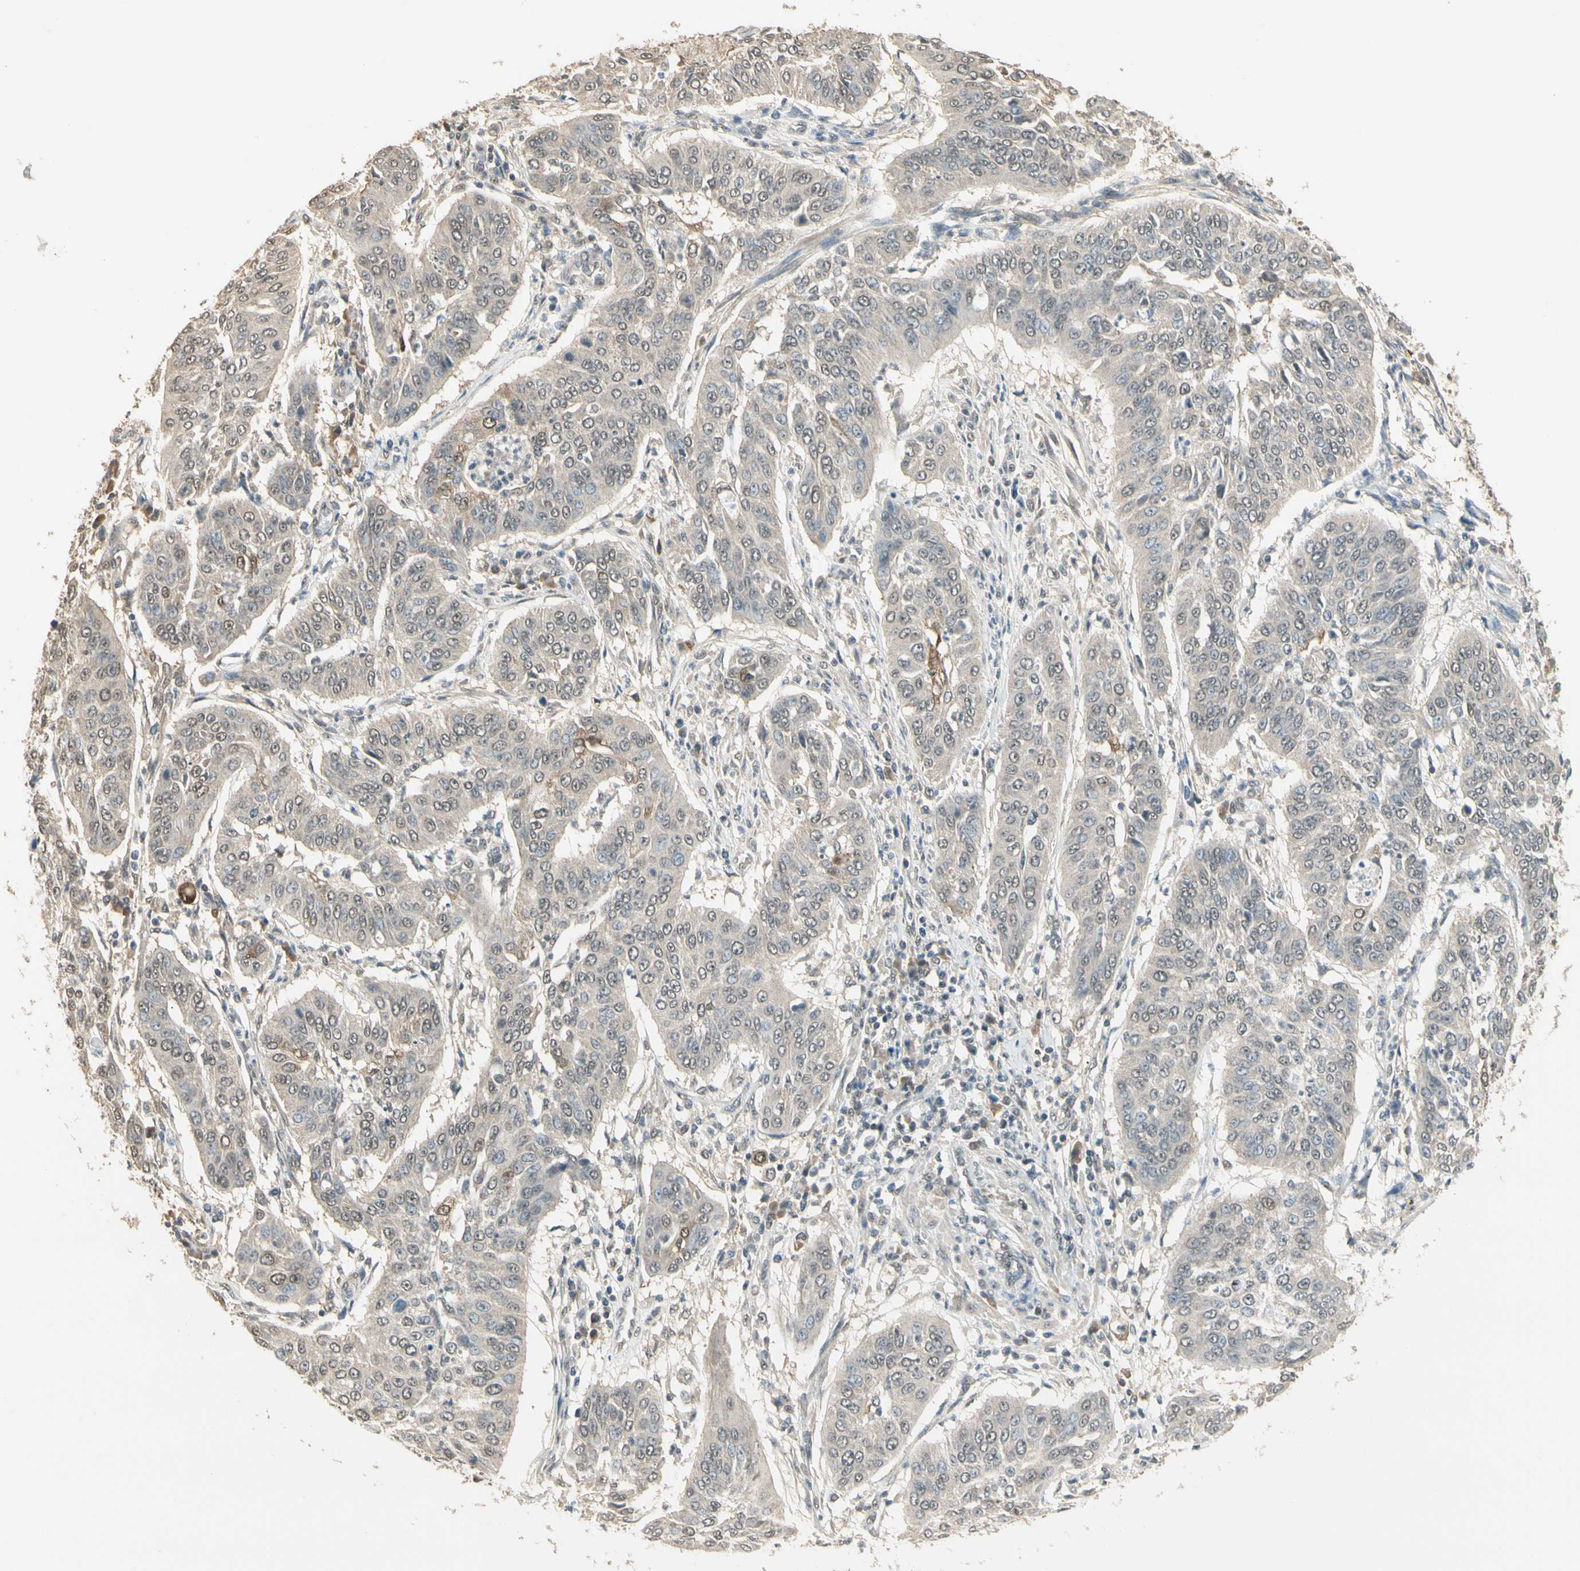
{"staining": {"intensity": "weak", "quantity": ">75%", "location": "cytoplasmic/membranous"}, "tissue": "cervical cancer", "cell_type": "Tumor cells", "image_type": "cancer", "snomed": [{"axis": "morphology", "description": "Normal tissue, NOS"}, {"axis": "morphology", "description": "Squamous cell carcinoma, NOS"}, {"axis": "topography", "description": "Cervix"}], "caption": "Cervical squamous cell carcinoma tissue shows weak cytoplasmic/membranous staining in about >75% of tumor cells, visualized by immunohistochemistry. (DAB IHC, brown staining for protein, blue staining for nuclei).", "gene": "SGCA", "patient": {"sex": "female", "age": 39}}